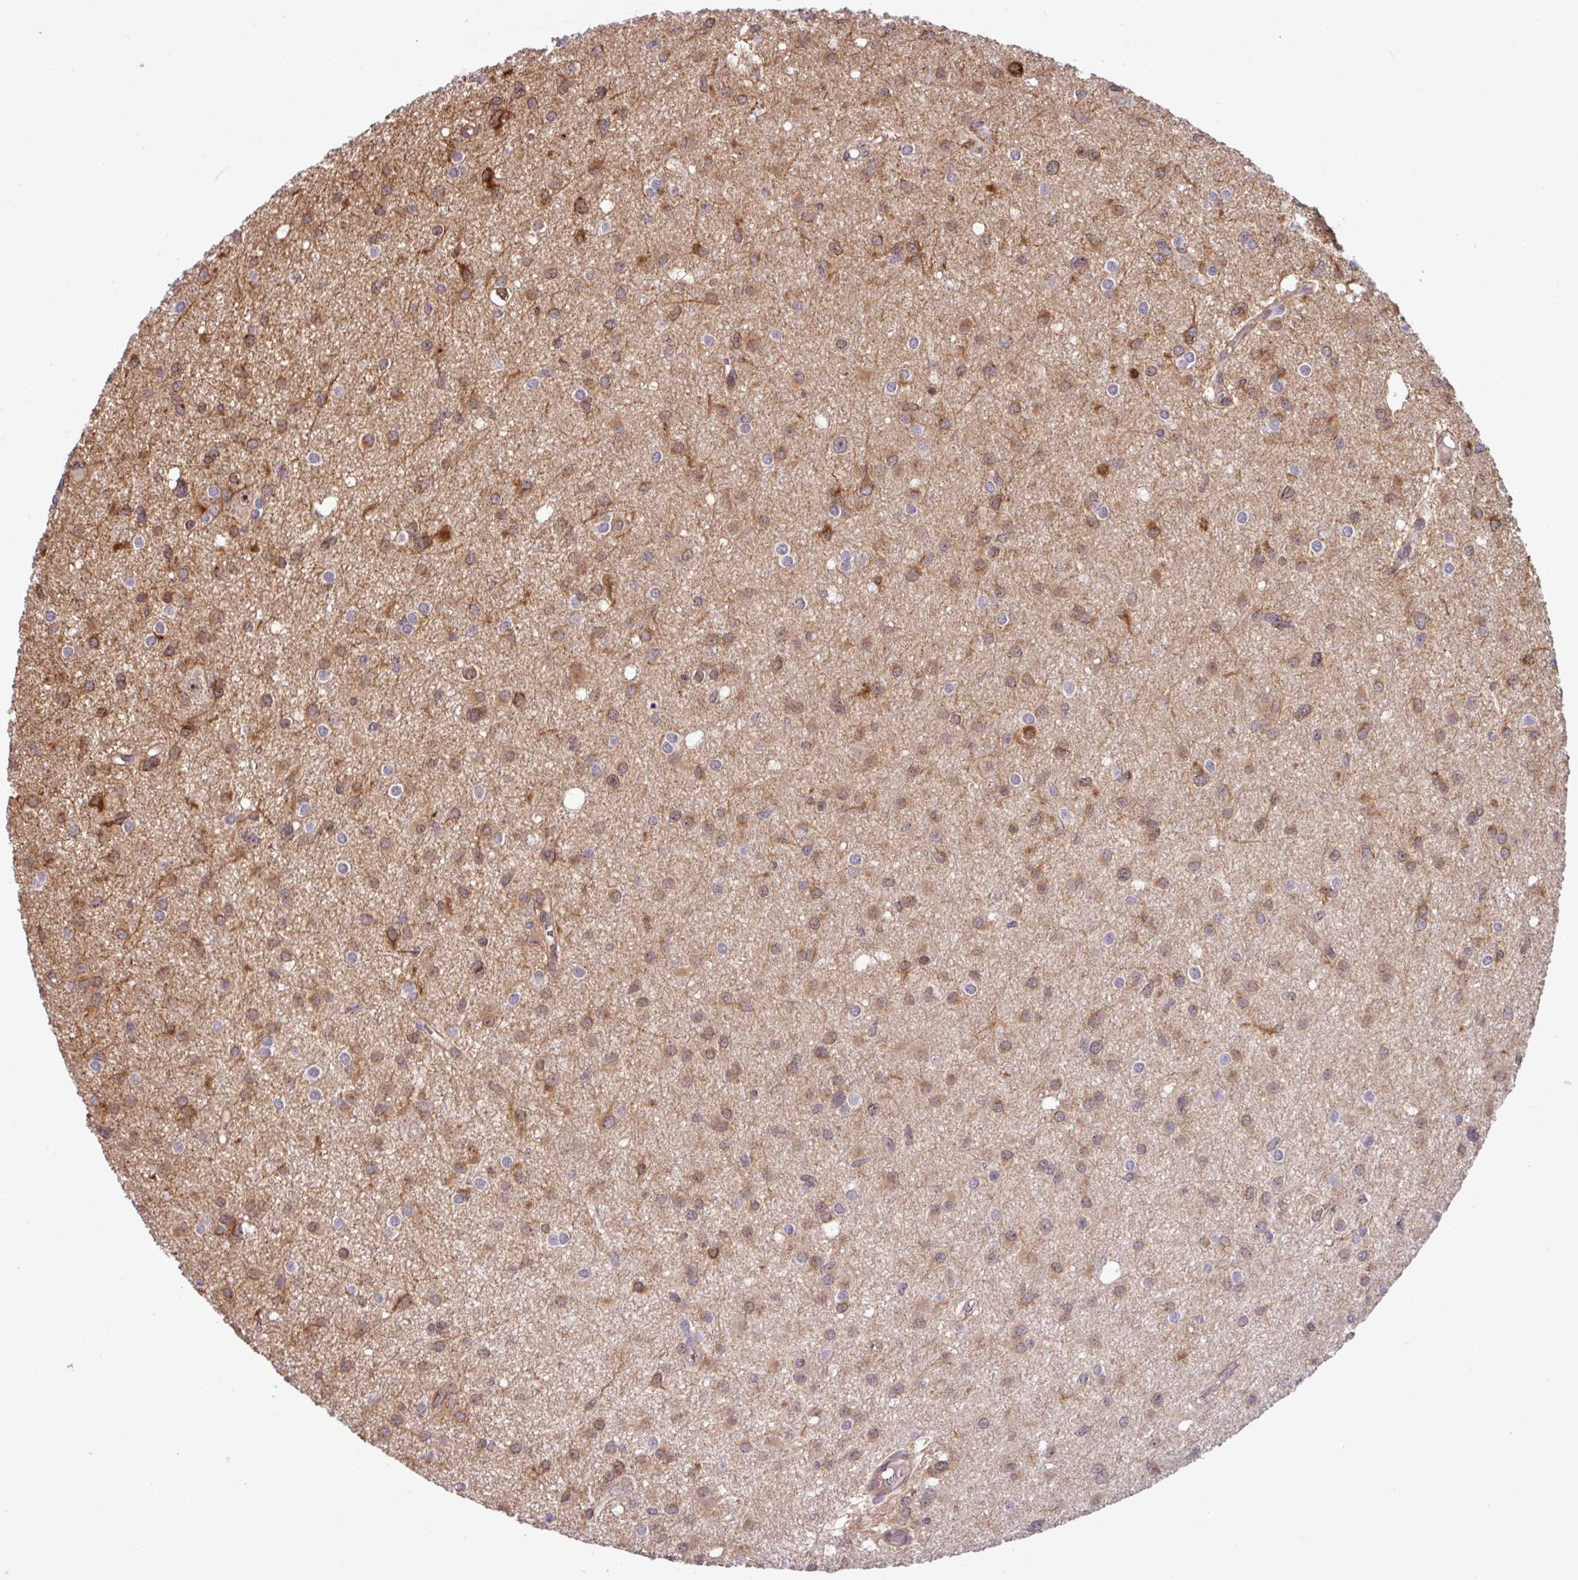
{"staining": {"intensity": "moderate", "quantity": "25%-75%", "location": "cytoplasmic/membranous"}, "tissue": "glioma", "cell_type": "Tumor cells", "image_type": "cancer", "snomed": [{"axis": "morphology", "description": "Glioma, malignant, High grade"}, {"axis": "topography", "description": "Brain"}], "caption": "Glioma stained with a protein marker exhibits moderate staining in tumor cells.", "gene": "C7orf50", "patient": {"sex": "male", "age": 23}}